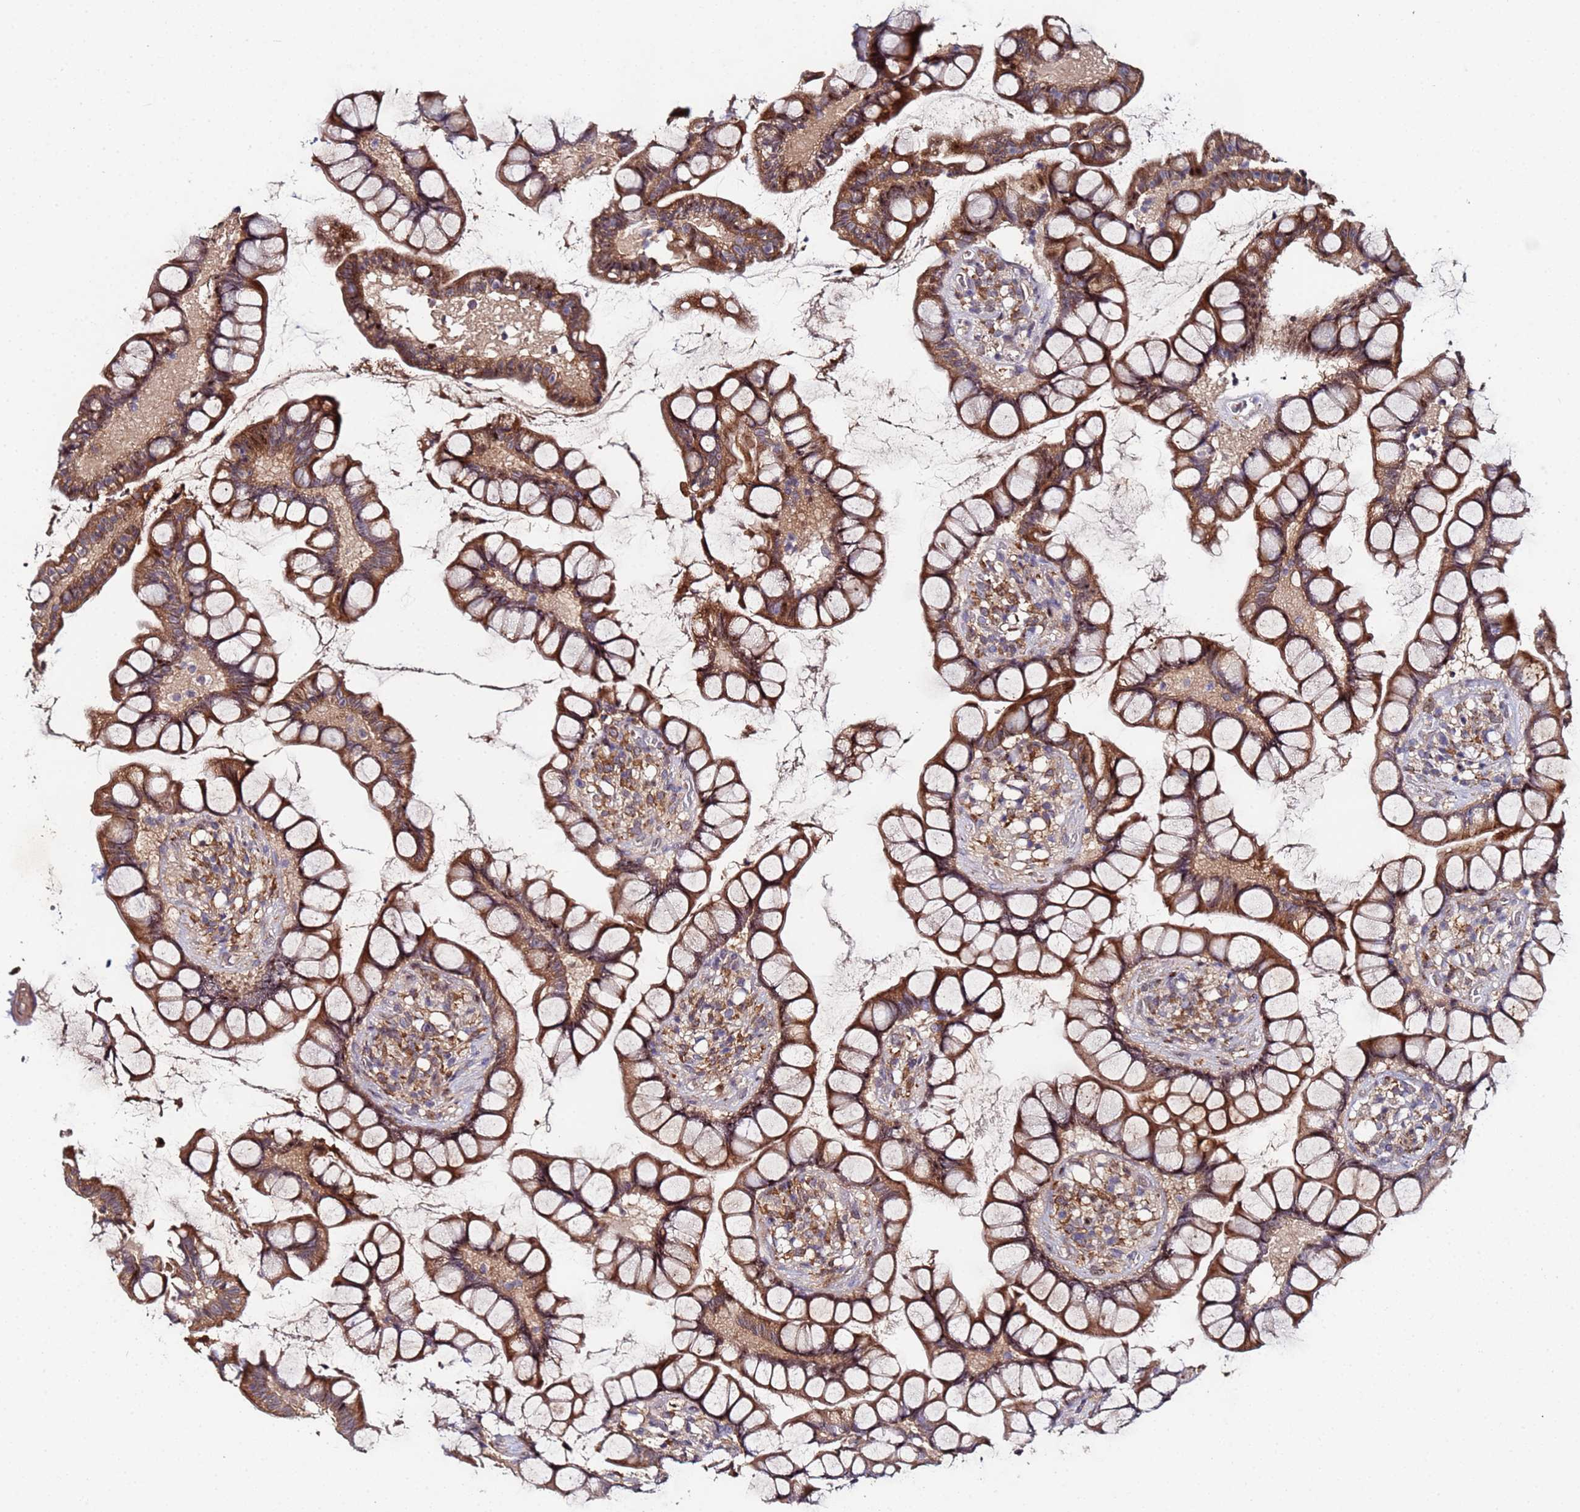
{"staining": {"intensity": "strong", "quantity": ">75%", "location": "cytoplasmic/membranous"}, "tissue": "small intestine", "cell_type": "Glandular cells", "image_type": "normal", "snomed": [{"axis": "morphology", "description": "Normal tissue, NOS"}, {"axis": "topography", "description": "Small intestine"}], "caption": "The image shows a brown stain indicating the presence of a protein in the cytoplasmic/membranous of glandular cells in small intestine.", "gene": "OSER1", "patient": {"sex": "male", "age": 70}}